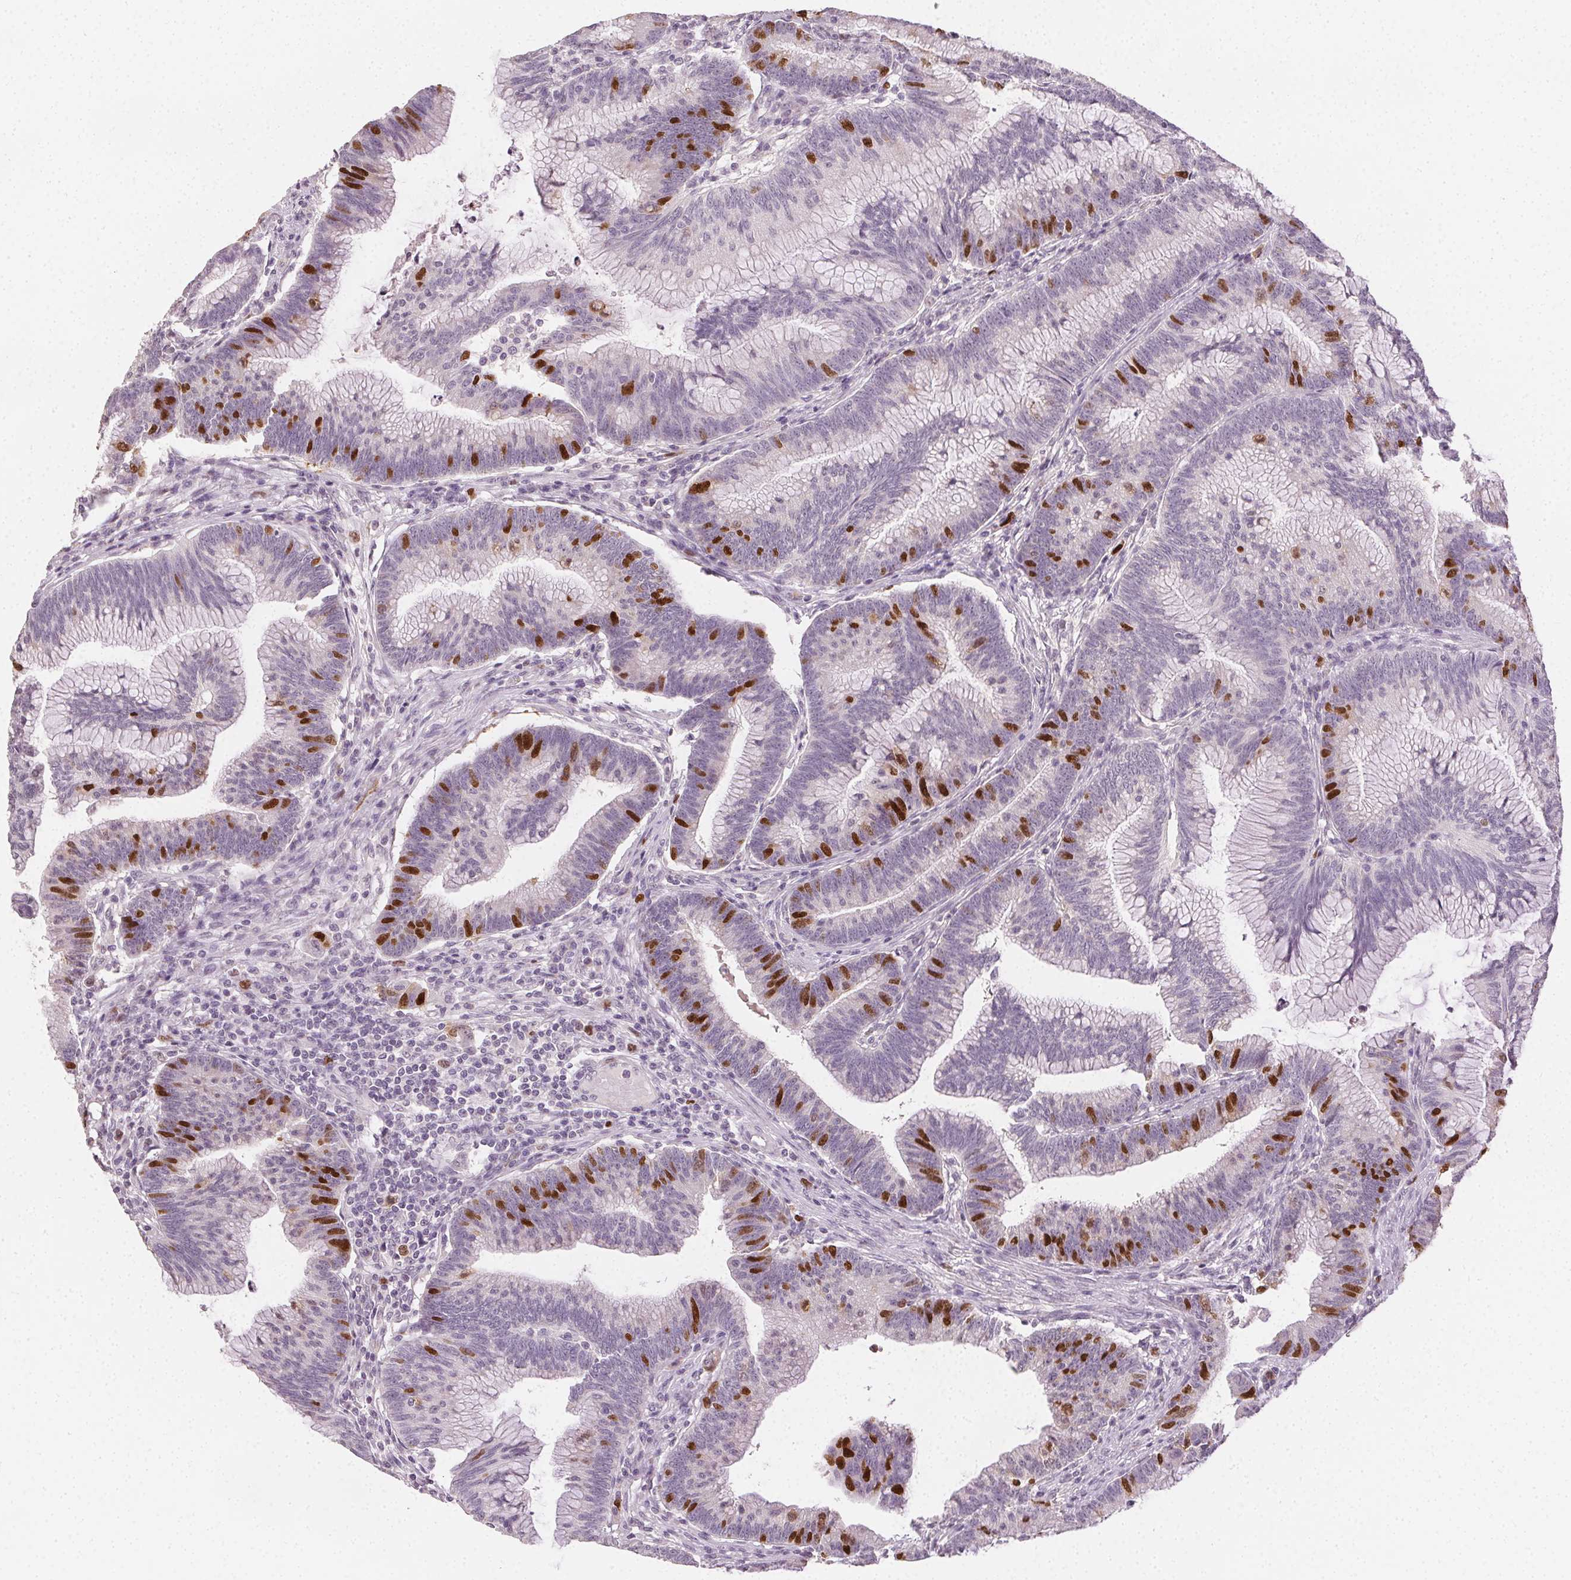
{"staining": {"intensity": "moderate", "quantity": "<25%", "location": "nuclear"}, "tissue": "colorectal cancer", "cell_type": "Tumor cells", "image_type": "cancer", "snomed": [{"axis": "morphology", "description": "Adenocarcinoma, NOS"}, {"axis": "topography", "description": "Colon"}], "caption": "An IHC histopathology image of neoplastic tissue is shown. Protein staining in brown labels moderate nuclear positivity in adenocarcinoma (colorectal) within tumor cells.", "gene": "ANLN", "patient": {"sex": "female", "age": 78}}